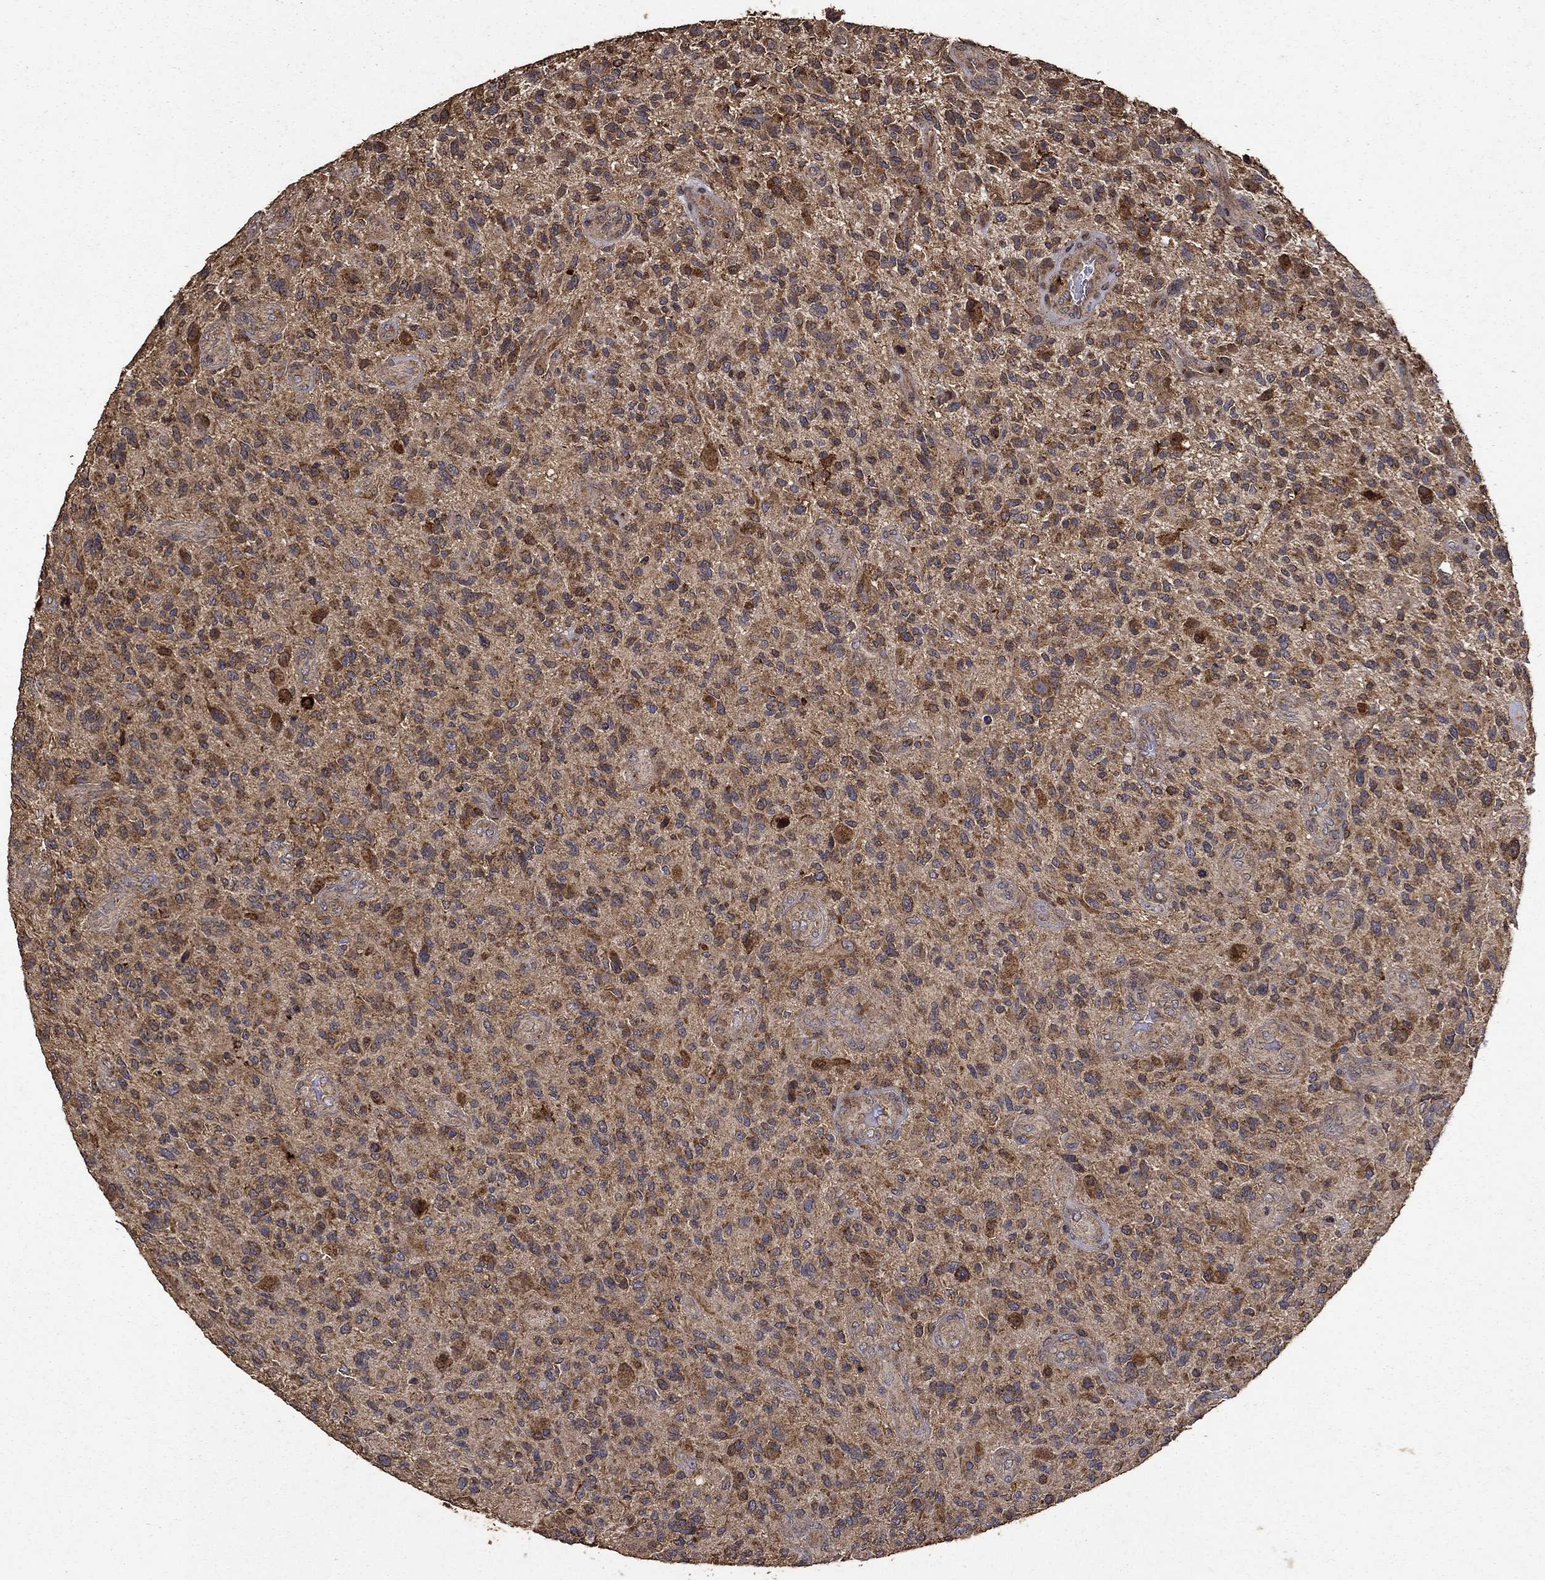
{"staining": {"intensity": "moderate", "quantity": ">75%", "location": "cytoplasmic/membranous"}, "tissue": "glioma", "cell_type": "Tumor cells", "image_type": "cancer", "snomed": [{"axis": "morphology", "description": "Glioma, malignant, High grade"}, {"axis": "topography", "description": "Brain"}], "caption": "Immunohistochemical staining of glioma demonstrates medium levels of moderate cytoplasmic/membranous protein positivity in approximately >75% of tumor cells.", "gene": "IFRD1", "patient": {"sex": "male", "age": 47}}